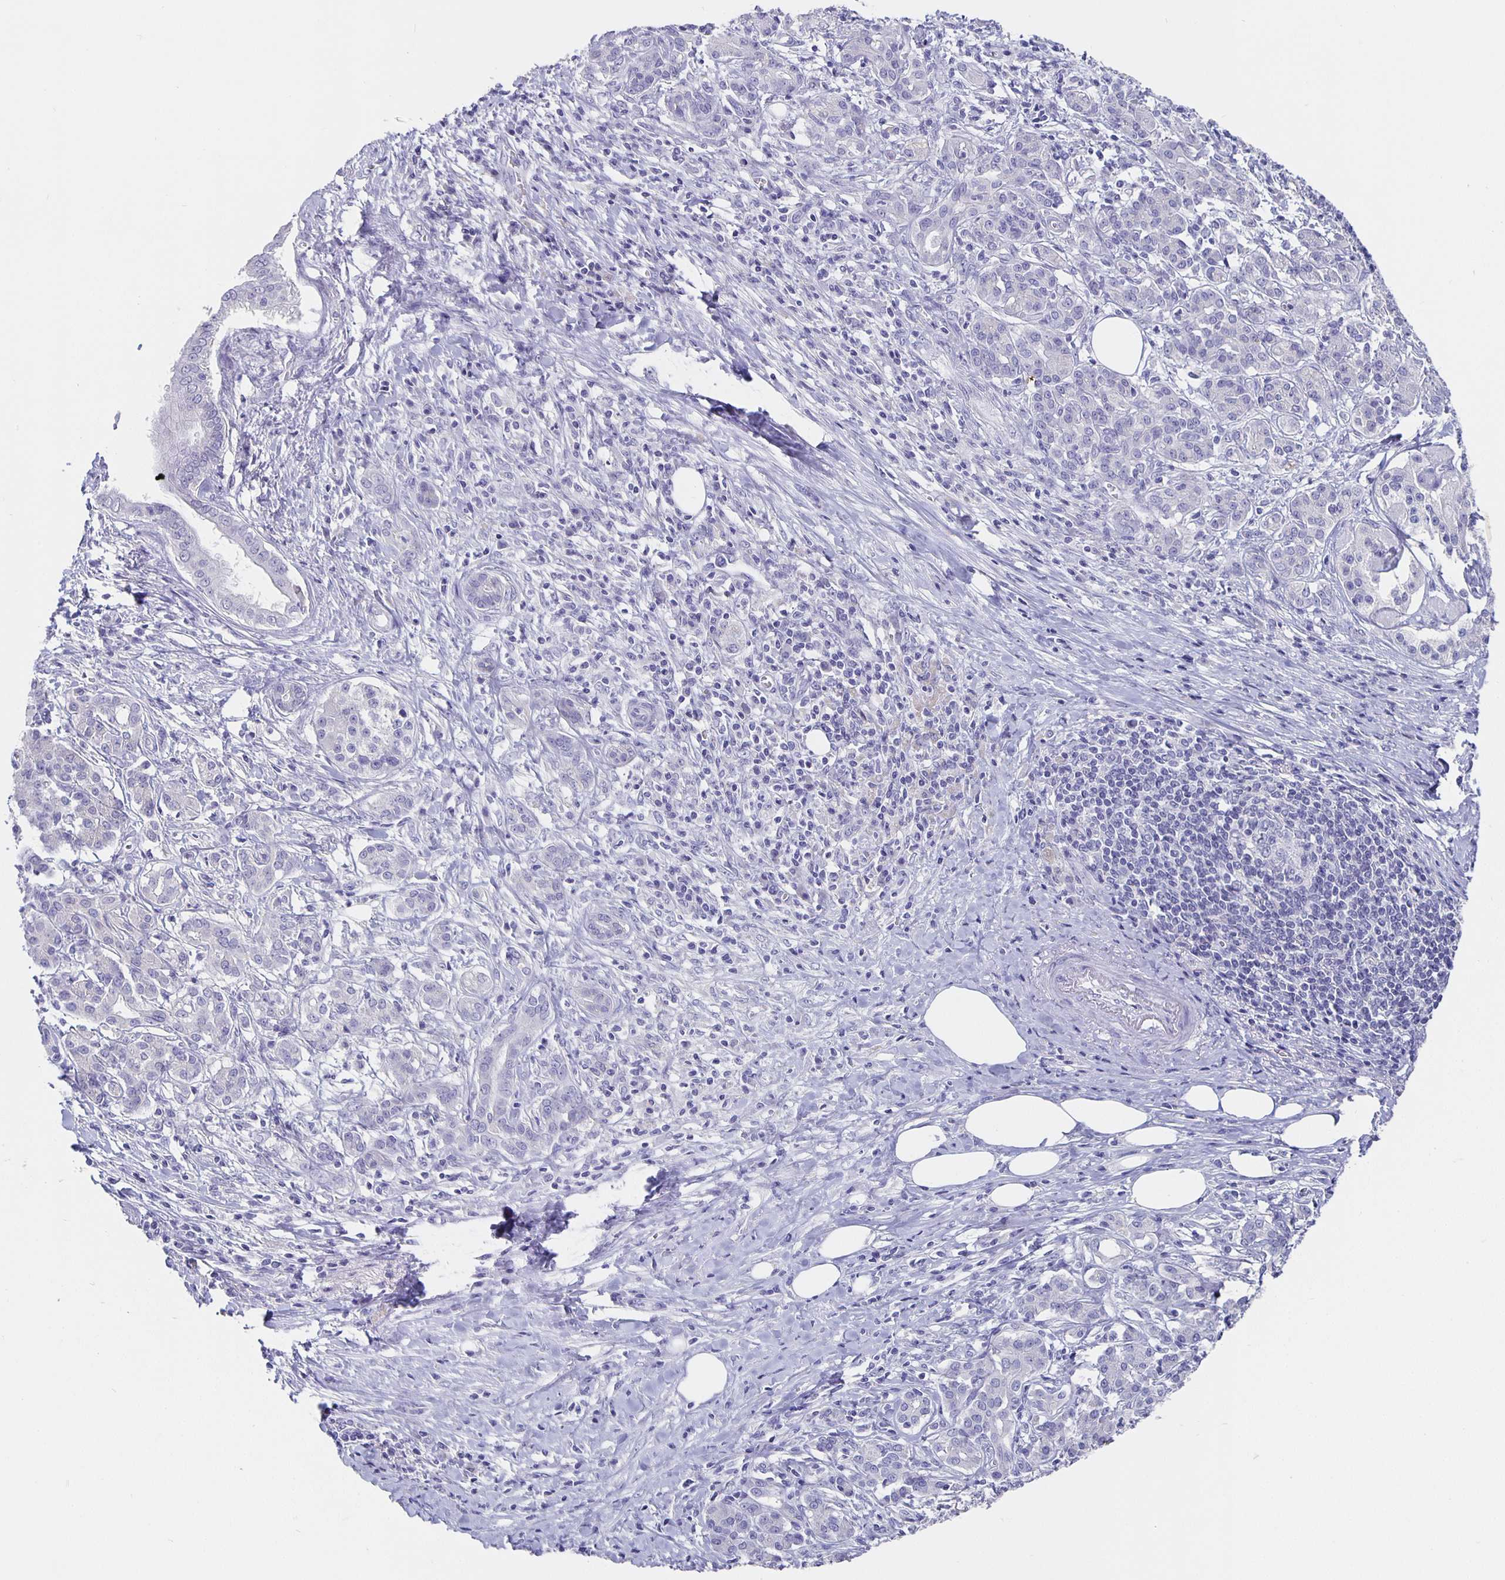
{"staining": {"intensity": "negative", "quantity": "none", "location": "none"}, "tissue": "pancreatic cancer", "cell_type": "Tumor cells", "image_type": "cancer", "snomed": [{"axis": "morphology", "description": "Adenocarcinoma, NOS"}, {"axis": "topography", "description": "Pancreas"}], "caption": "A photomicrograph of pancreatic cancer stained for a protein exhibits no brown staining in tumor cells.", "gene": "CFAP74", "patient": {"sex": "male", "age": 63}}